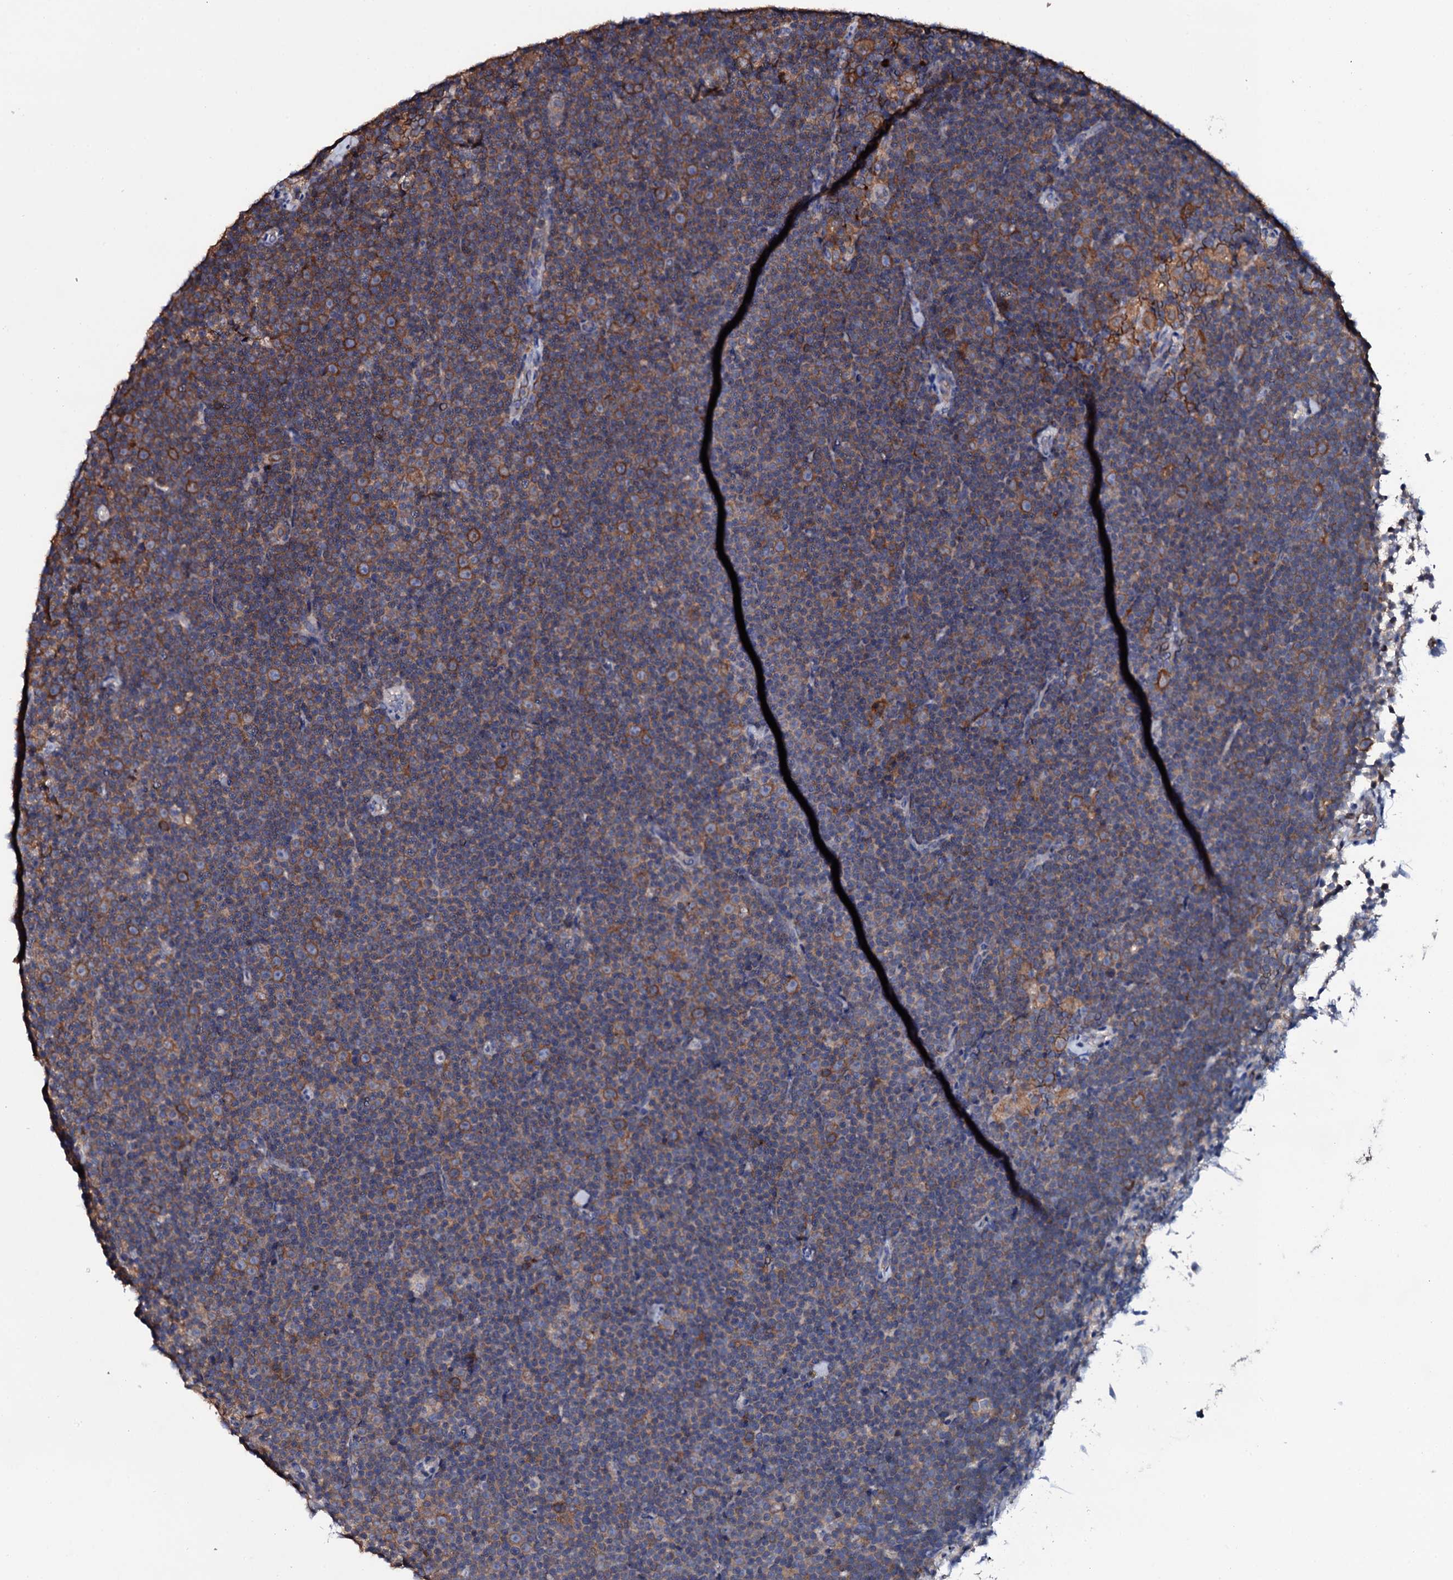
{"staining": {"intensity": "moderate", "quantity": "25%-75%", "location": "cytoplasmic/membranous"}, "tissue": "lymphoma", "cell_type": "Tumor cells", "image_type": "cancer", "snomed": [{"axis": "morphology", "description": "Malignant lymphoma, non-Hodgkin's type, Low grade"}, {"axis": "topography", "description": "Lymph node"}], "caption": "Lymphoma stained with a brown dye reveals moderate cytoplasmic/membranous positive staining in approximately 25%-75% of tumor cells.", "gene": "TCAF2", "patient": {"sex": "female", "age": 67}}